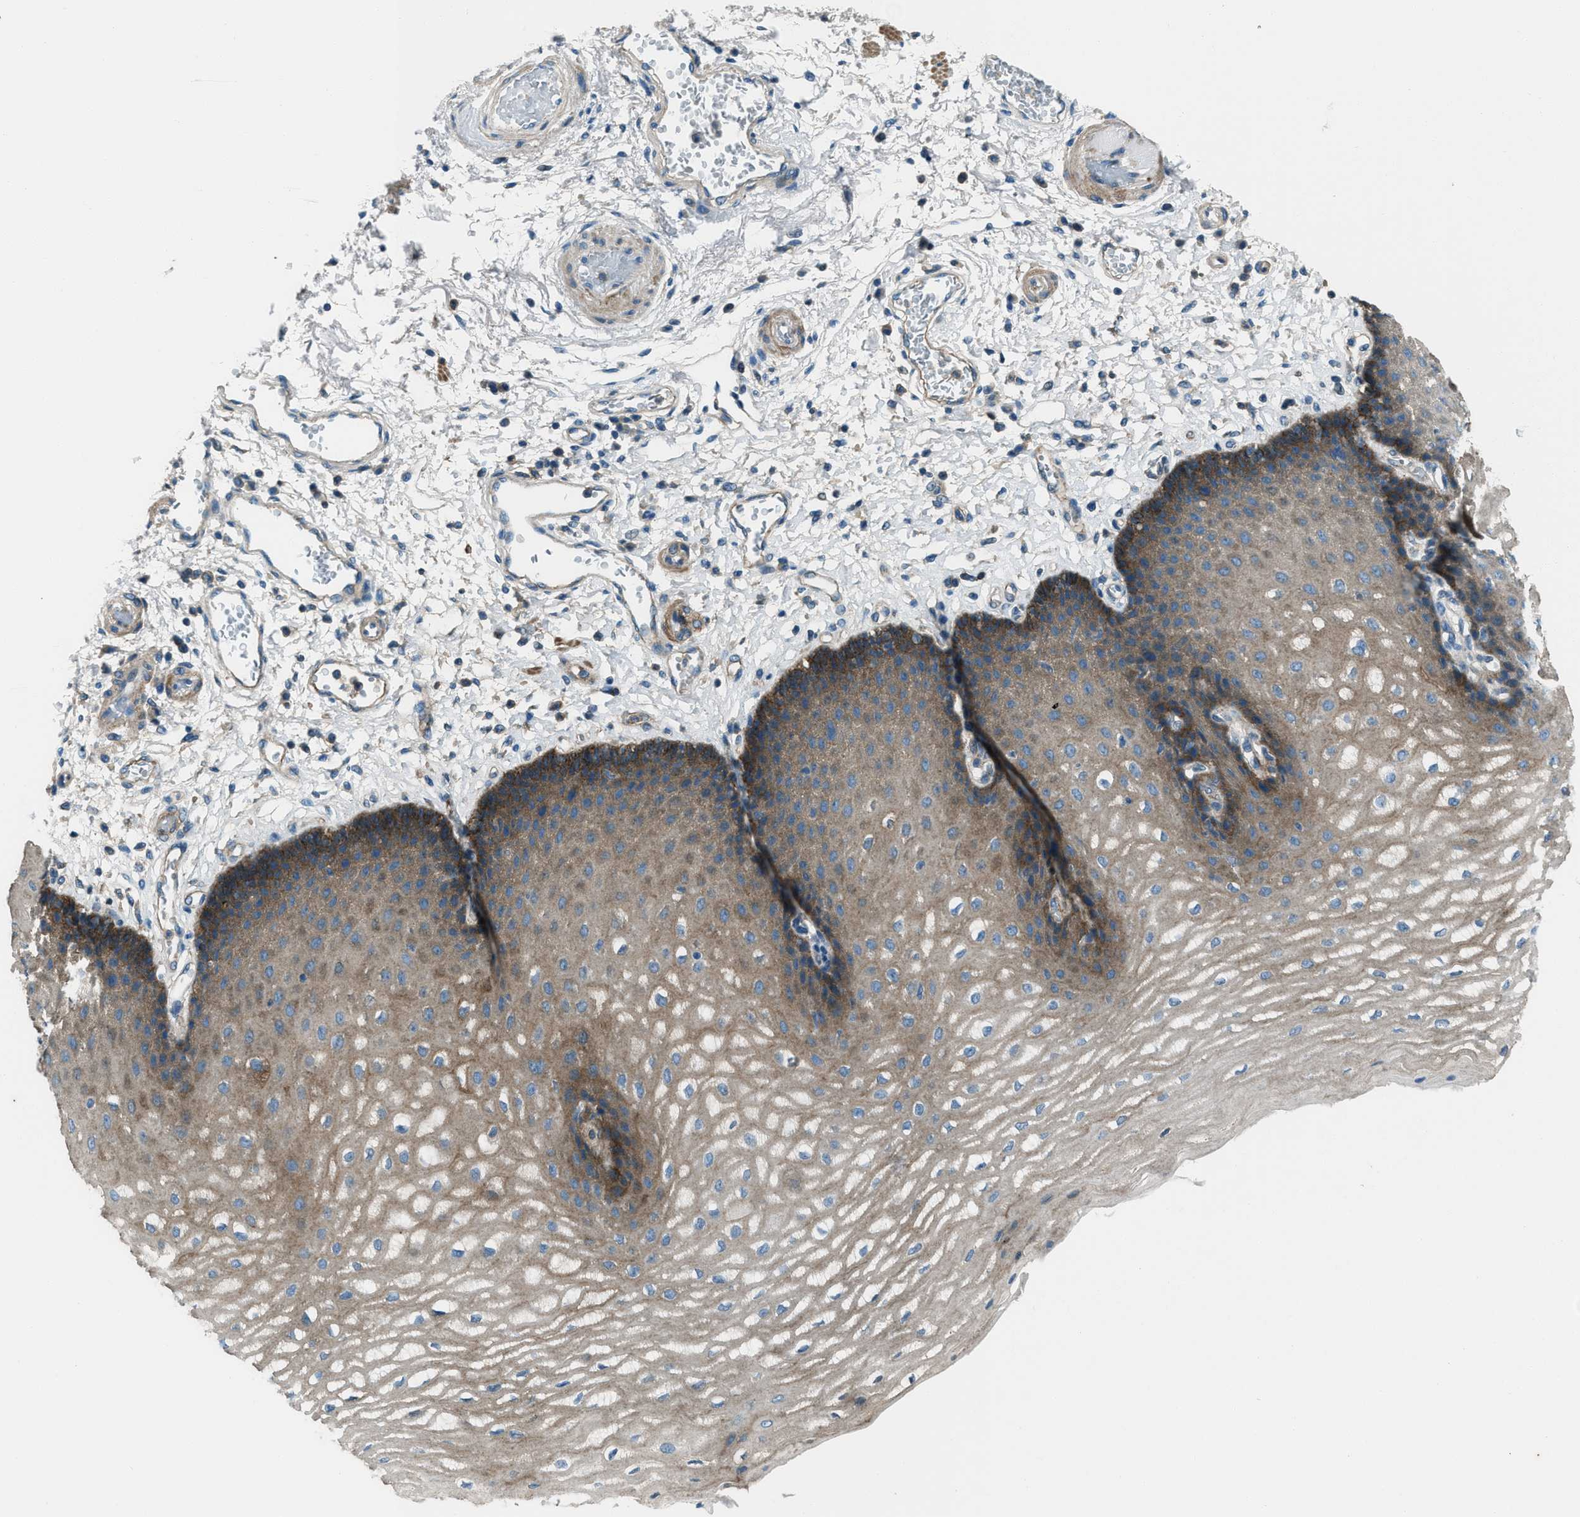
{"staining": {"intensity": "moderate", "quantity": ">75%", "location": "cytoplasmic/membranous"}, "tissue": "esophagus", "cell_type": "Squamous epithelial cells", "image_type": "normal", "snomed": [{"axis": "morphology", "description": "Normal tissue, NOS"}, {"axis": "topography", "description": "Esophagus"}], "caption": "Moderate cytoplasmic/membranous staining for a protein is appreciated in about >75% of squamous epithelial cells of benign esophagus using immunohistochemistry (IHC).", "gene": "SVIL", "patient": {"sex": "male", "age": 54}}